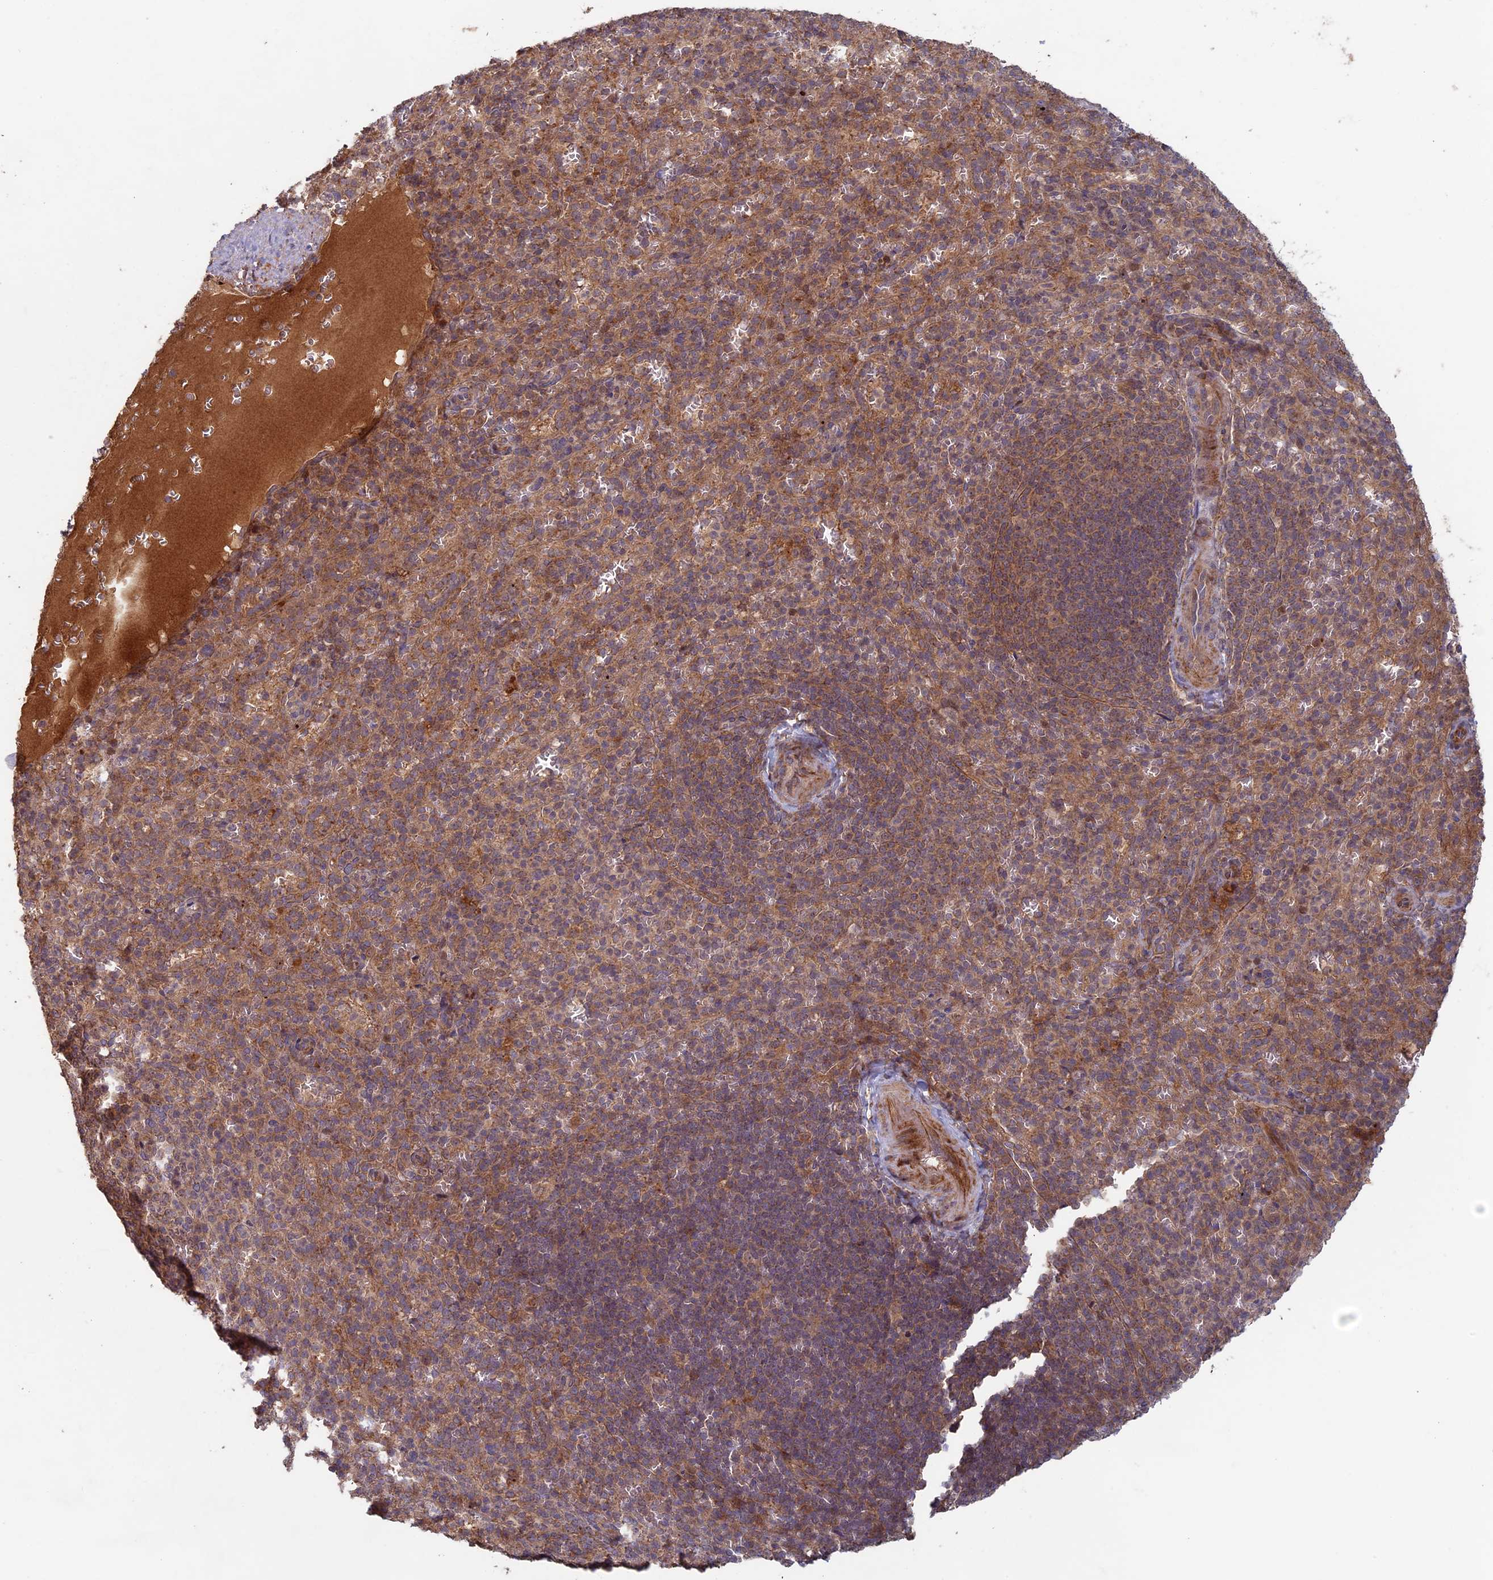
{"staining": {"intensity": "moderate", "quantity": "25%-75%", "location": "cytoplasmic/membranous"}, "tissue": "spleen", "cell_type": "Cells in red pulp", "image_type": "normal", "snomed": [{"axis": "morphology", "description": "Normal tissue, NOS"}, {"axis": "topography", "description": "Spleen"}], "caption": "DAB immunohistochemical staining of benign human spleen displays moderate cytoplasmic/membranous protein staining in approximately 25%-75% of cells in red pulp.", "gene": "RCCD1", "patient": {"sex": "female", "age": 21}}